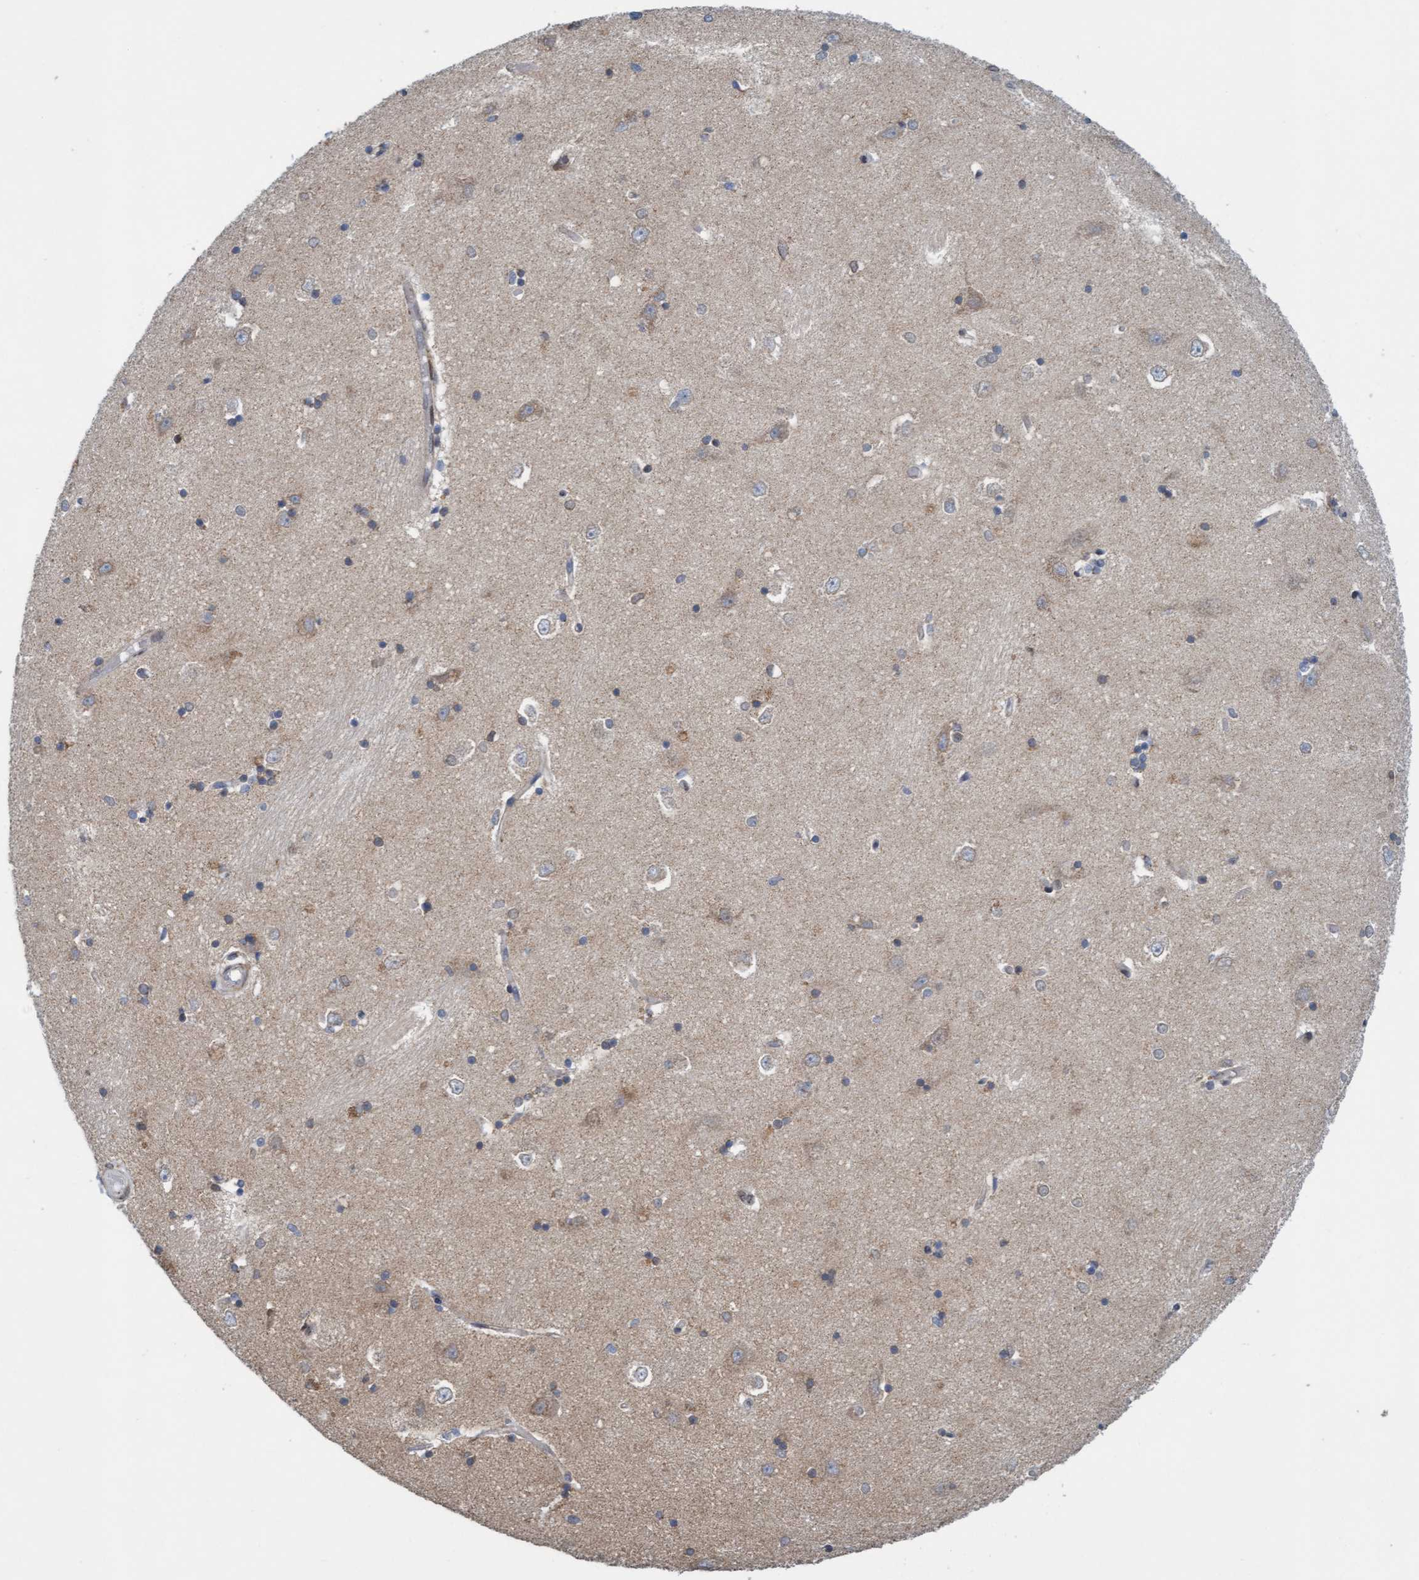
{"staining": {"intensity": "weak", "quantity": "<25%", "location": "cytoplasmic/membranous"}, "tissue": "hippocampus", "cell_type": "Glial cells", "image_type": "normal", "snomed": [{"axis": "morphology", "description": "Normal tissue, NOS"}, {"axis": "topography", "description": "Hippocampus"}], "caption": "DAB immunohistochemical staining of normal human hippocampus displays no significant positivity in glial cells.", "gene": "MRPS23", "patient": {"sex": "male", "age": 45}}